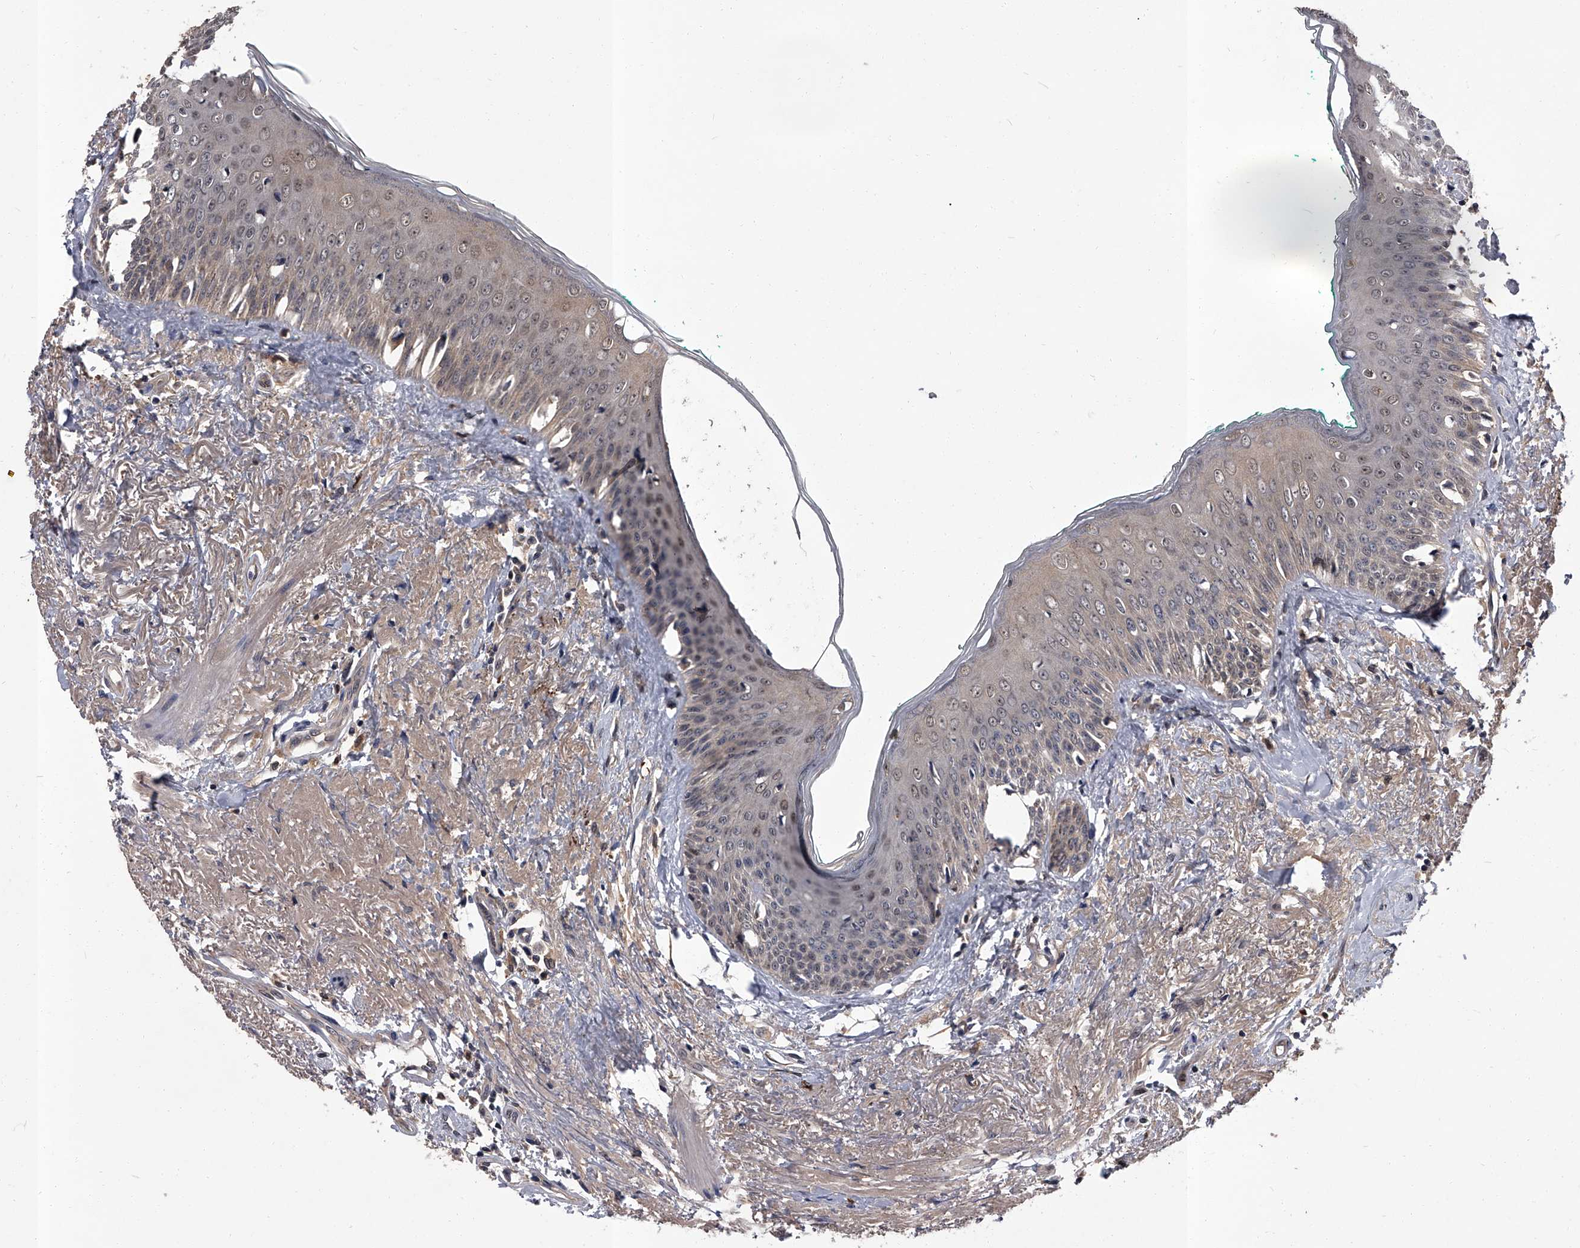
{"staining": {"intensity": "weak", "quantity": "<25%", "location": "nuclear"}, "tissue": "oral mucosa", "cell_type": "Squamous epithelial cells", "image_type": "normal", "snomed": [{"axis": "morphology", "description": "Normal tissue, NOS"}, {"axis": "topography", "description": "Oral tissue"}], "caption": "An immunohistochemistry (IHC) histopathology image of benign oral mucosa is shown. There is no staining in squamous epithelial cells of oral mucosa. Nuclei are stained in blue.", "gene": "SLC18B1", "patient": {"sex": "female", "age": 70}}